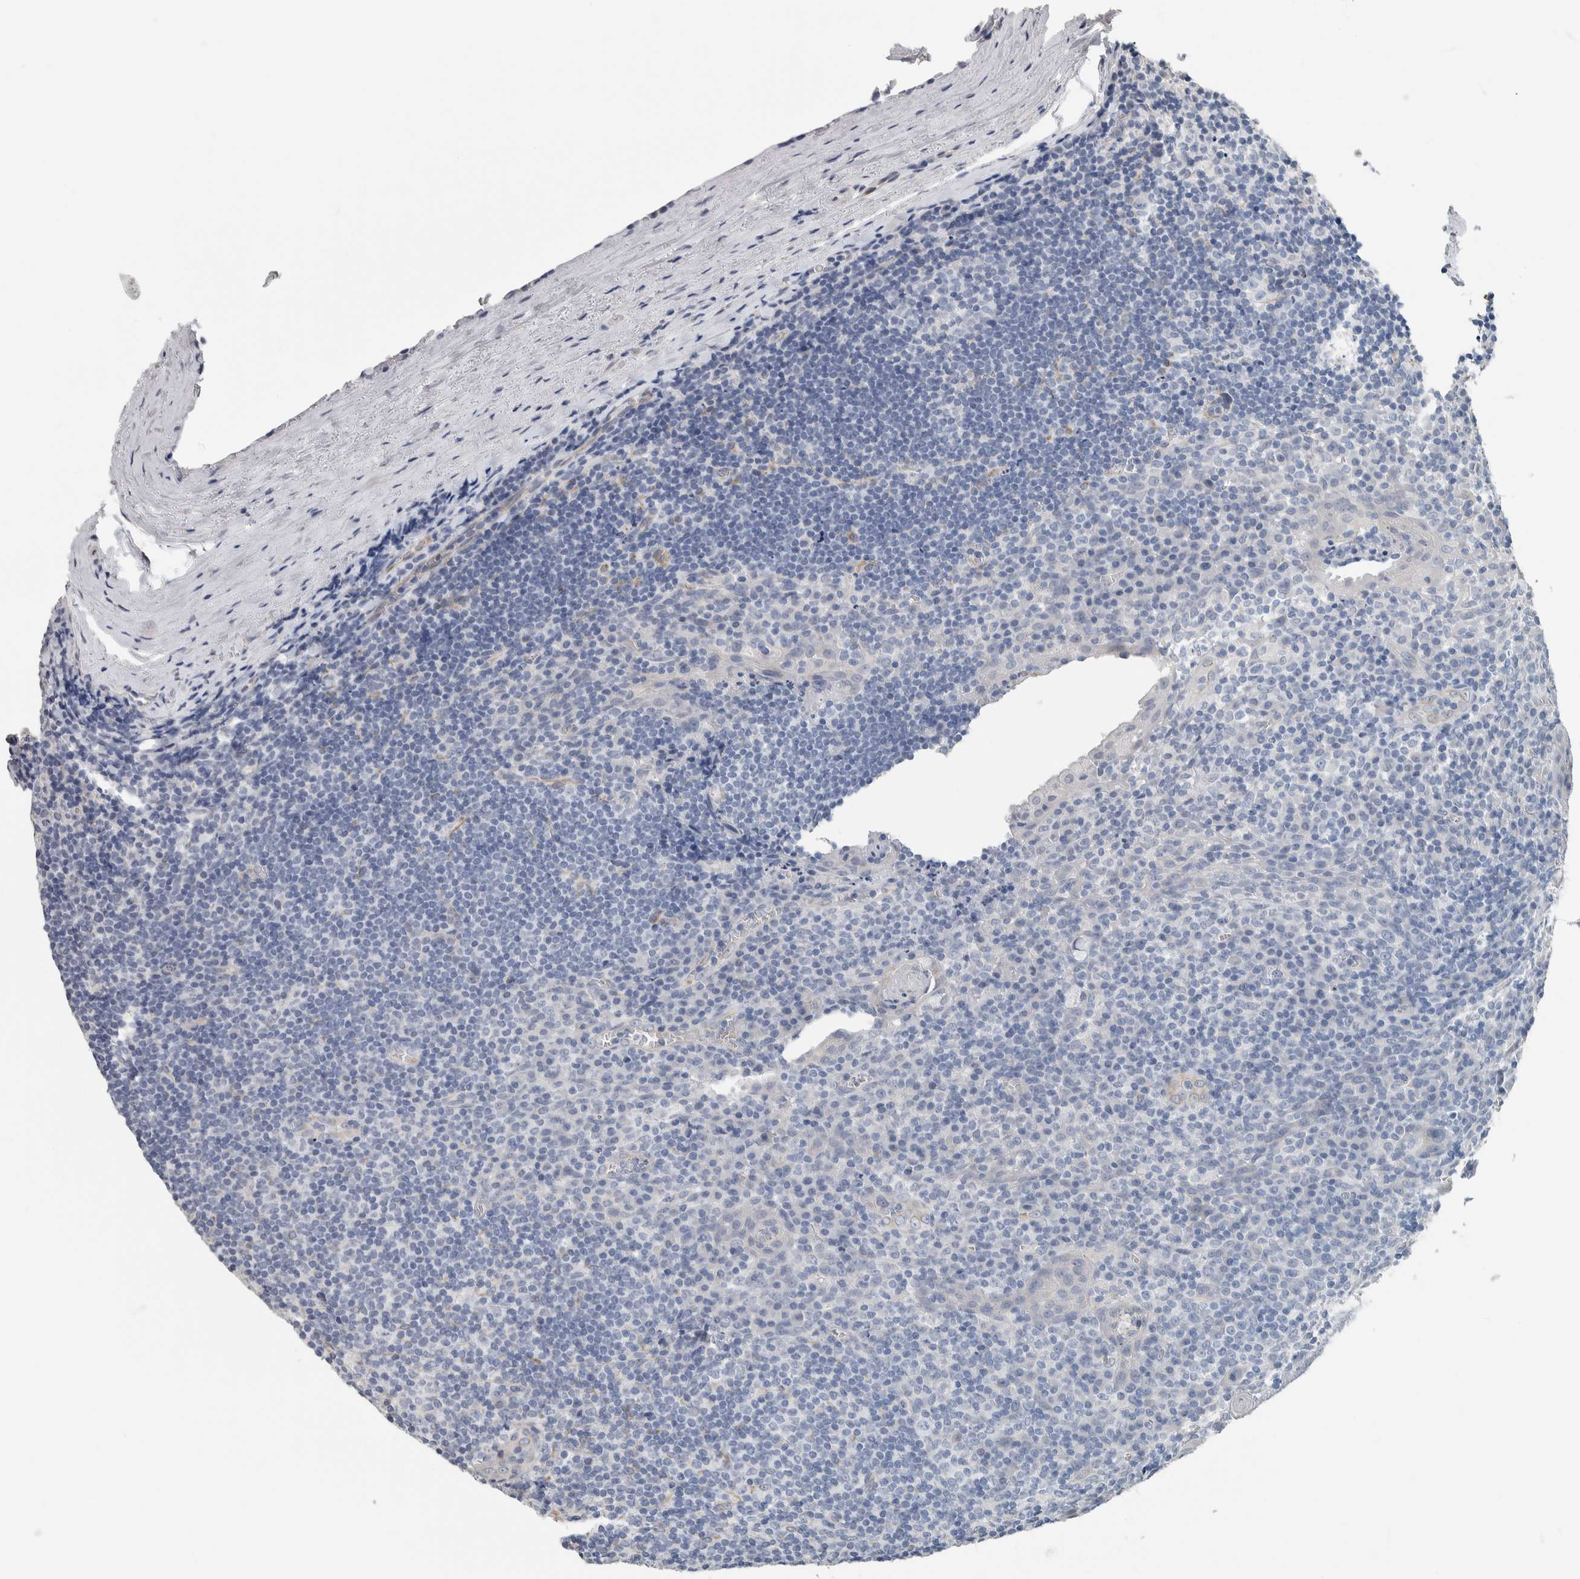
{"staining": {"intensity": "negative", "quantity": "none", "location": "none"}, "tissue": "tonsil", "cell_type": "Germinal center cells", "image_type": "normal", "snomed": [{"axis": "morphology", "description": "Normal tissue, NOS"}, {"axis": "topography", "description": "Tonsil"}], "caption": "Protein analysis of normal tonsil exhibits no significant positivity in germinal center cells. The staining is performed using DAB brown chromogen with nuclei counter-stained in using hematoxylin.", "gene": "NEFM", "patient": {"sex": "male", "age": 37}}